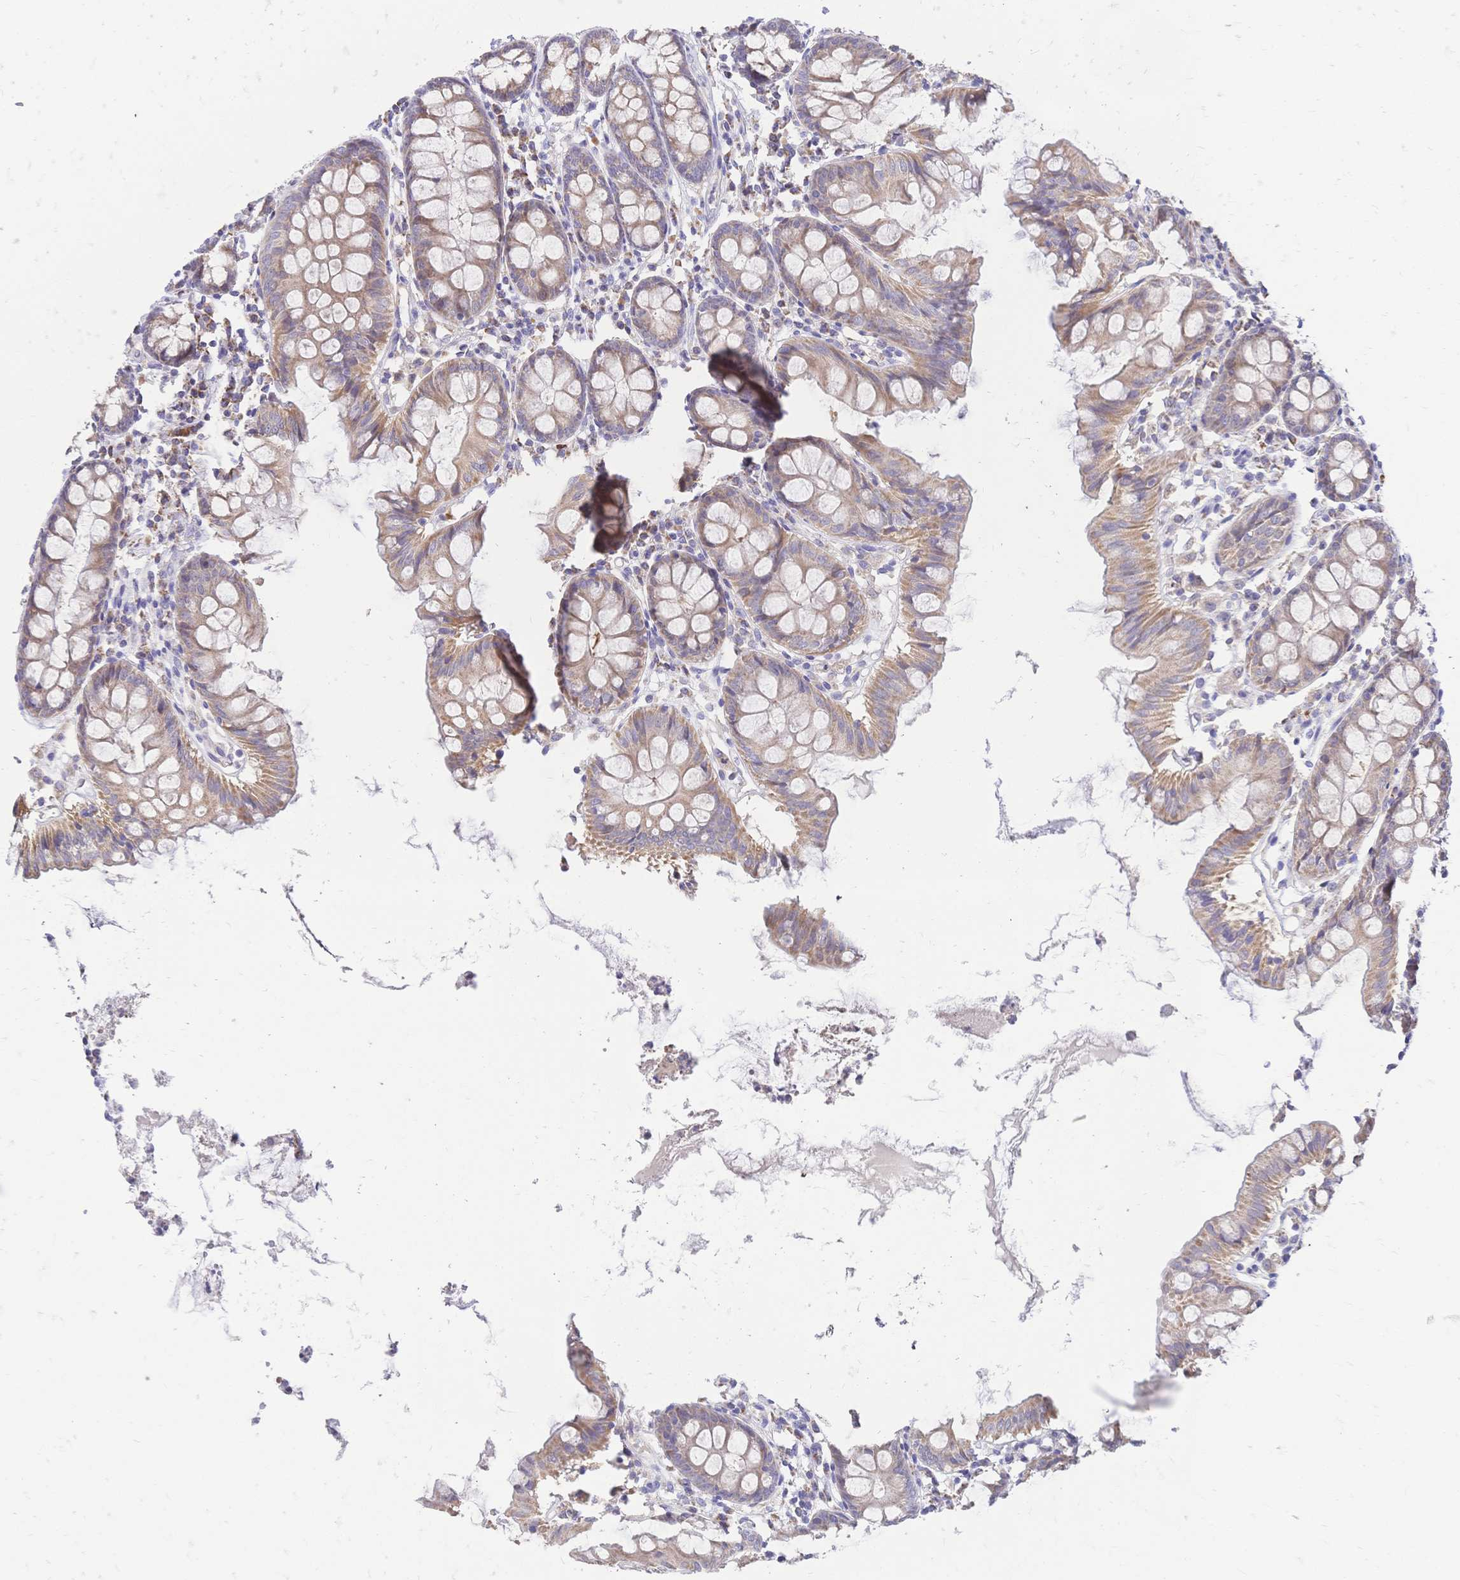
{"staining": {"intensity": "moderate", "quantity": ">75%", "location": "cytoplasmic/membranous"}, "tissue": "colon", "cell_type": "Endothelial cells", "image_type": "normal", "snomed": [{"axis": "morphology", "description": "Normal tissue, NOS"}, {"axis": "topography", "description": "Colon"}], "caption": "The image reveals a brown stain indicating the presence of a protein in the cytoplasmic/membranous of endothelial cells in colon.", "gene": "CLEC18A", "patient": {"sex": "female", "age": 84}}